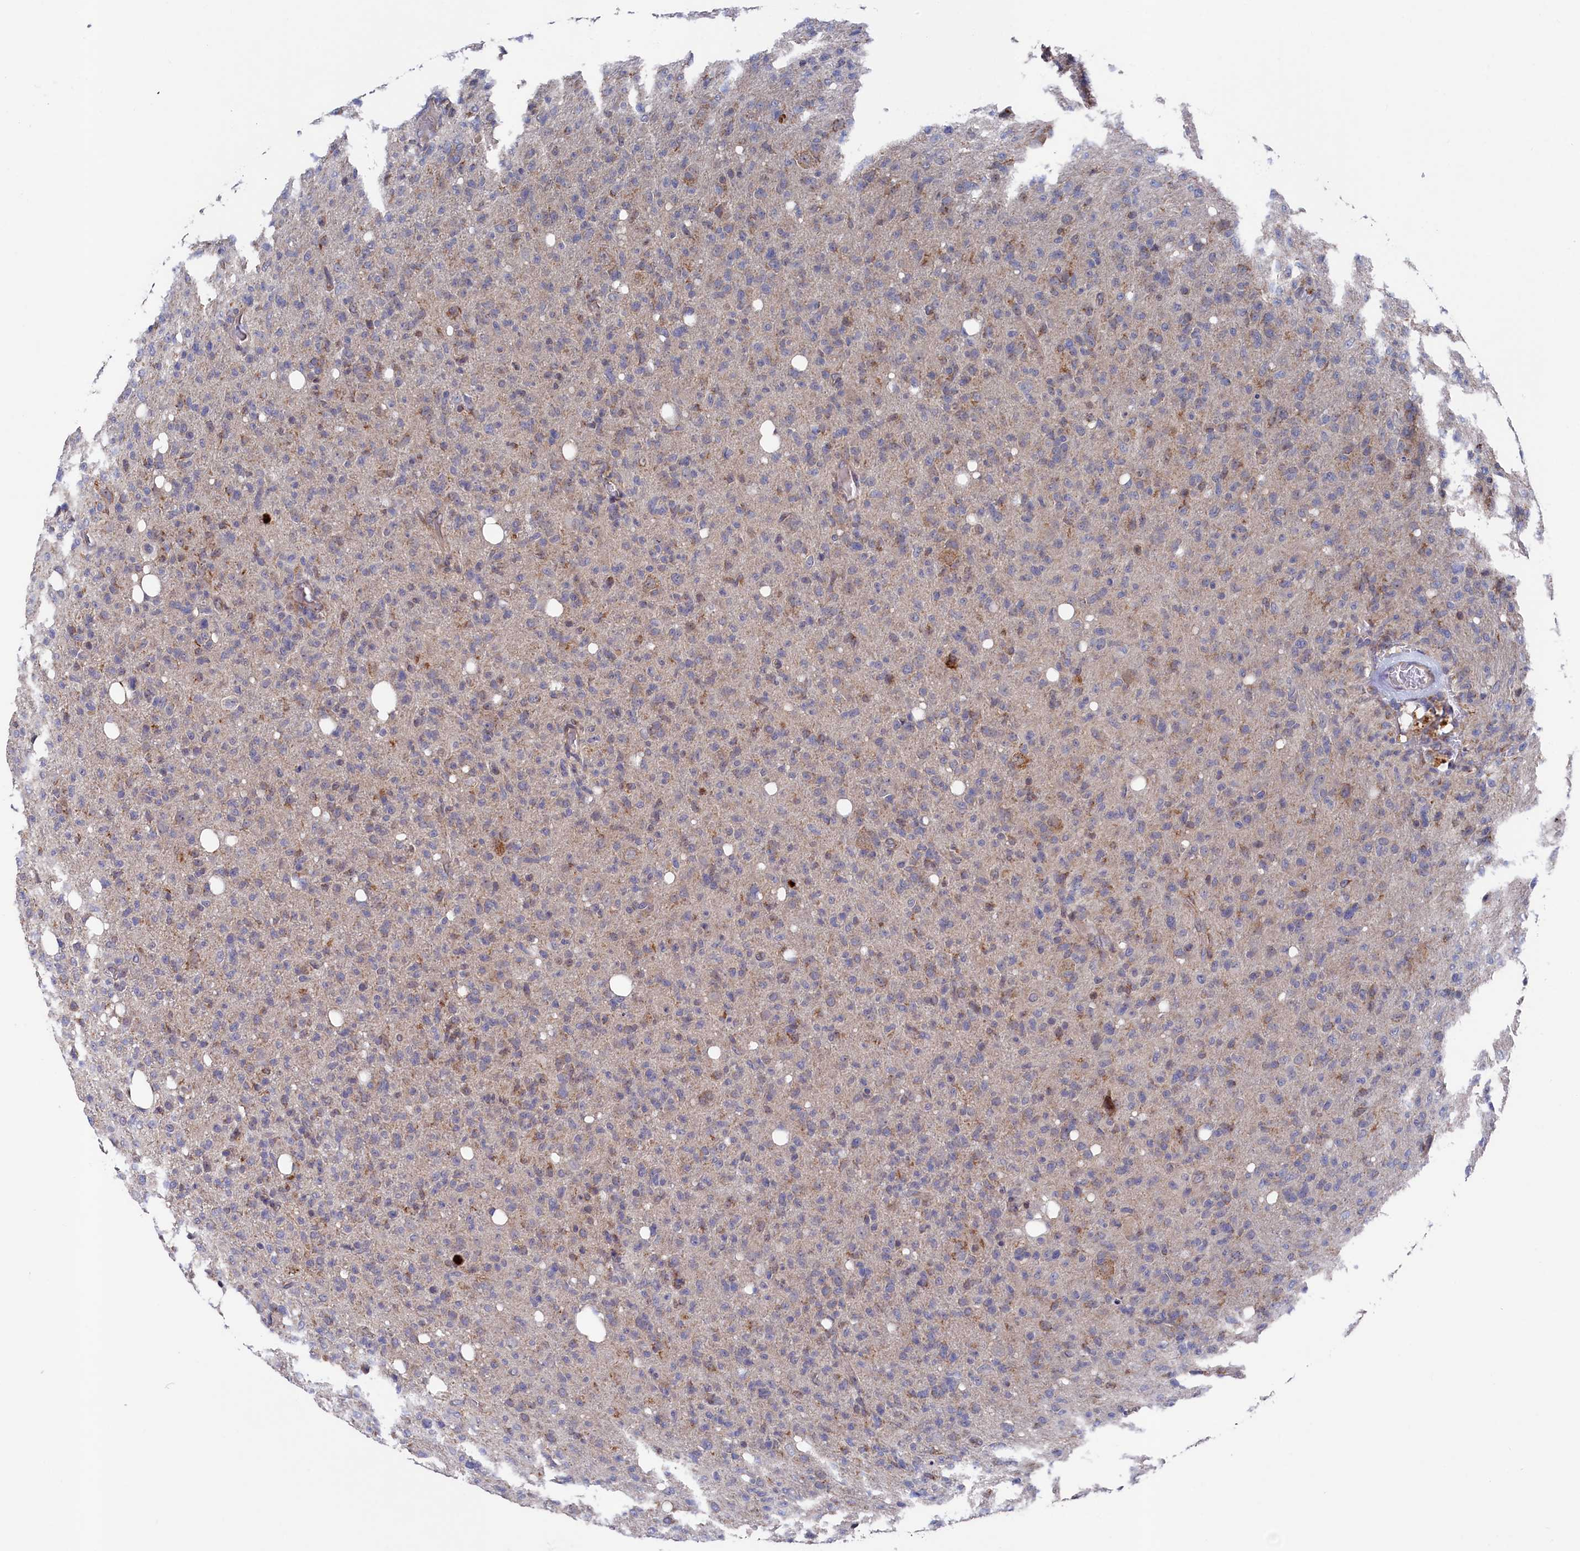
{"staining": {"intensity": "moderate", "quantity": "<25%", "location": "cytoplasmic/membranous"}, "tissue": "glioma", "cell_type": "Tumor cells", "image_type": "cancer", "snomed": [{"axis": "morphology", "description": "Glioma, malignant, High grade"}, {"axis": "topography", "description": "Brain"}], "caption": "Protein analysis of malignant glioma (high-grade) tissue reveals moderate cytoplasmic/membranous staining in approximately <25% of tumor cells.", "gene": "CHCHD1", "patient": {"sex": "female", "age": 57}}